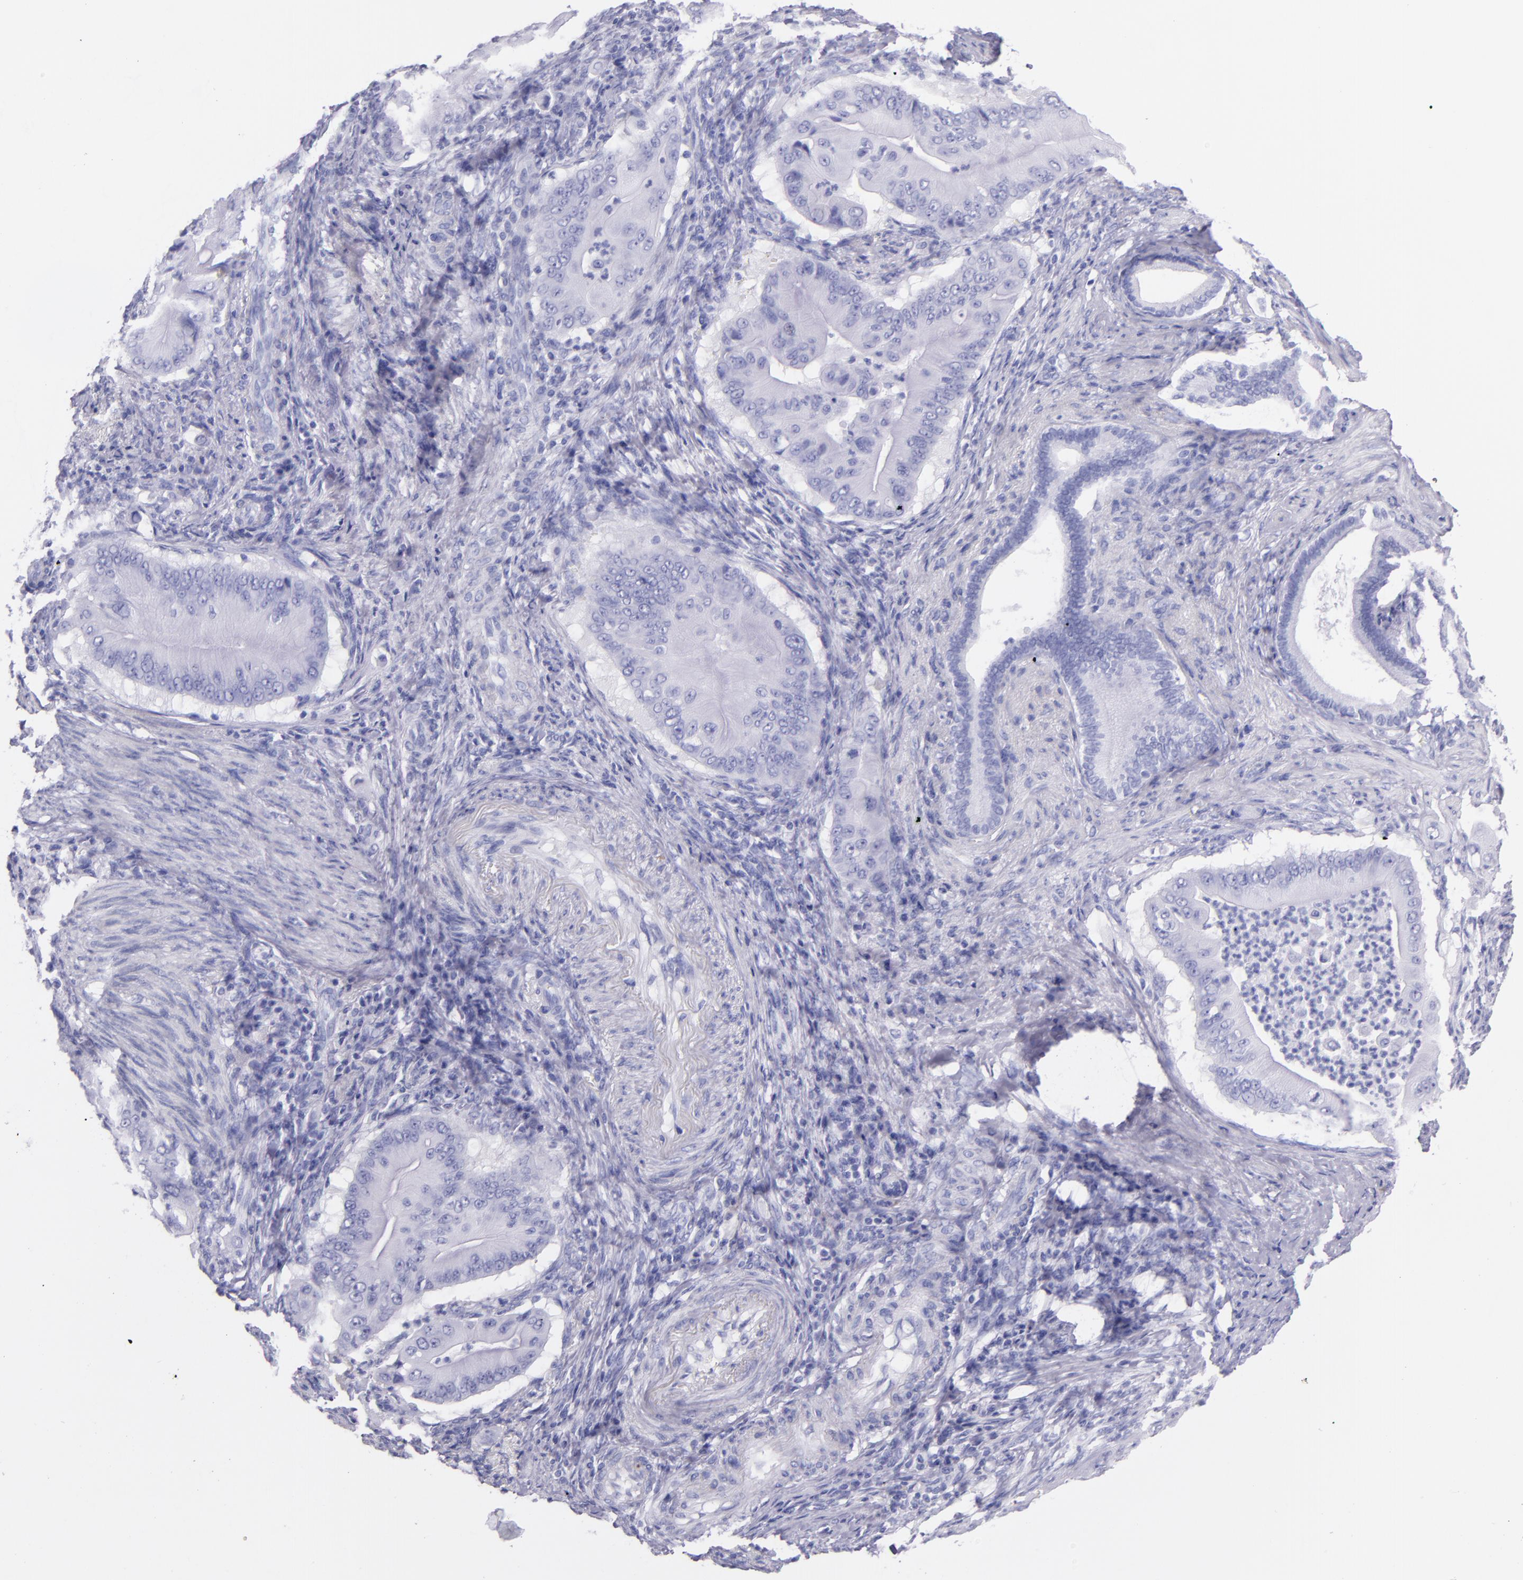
{"staining": {"intensity": "negative", "quantity": "none", "location": "none"}, "tissue": "pancreatic cancer", "cell_type": "Tumor cells", "image_type": "cancer", "snomed": [{"axis": "morphology", "description": "Adenocarcinoma, NOS"}, {"axis": "topography", "description": "Pancreas"}], "caption": "Immunohistochemistry (IHC) photomicrograph of neoplastic tissue: pancreatic cancer (adenocarcinoma) stained with DAB demonstrates no significant protein staining in tumor cells. (DAB IHC with hematoxylin counter stain).", "gene": "SFTPA2", "patient": {"sex": "male", "age": 62}}